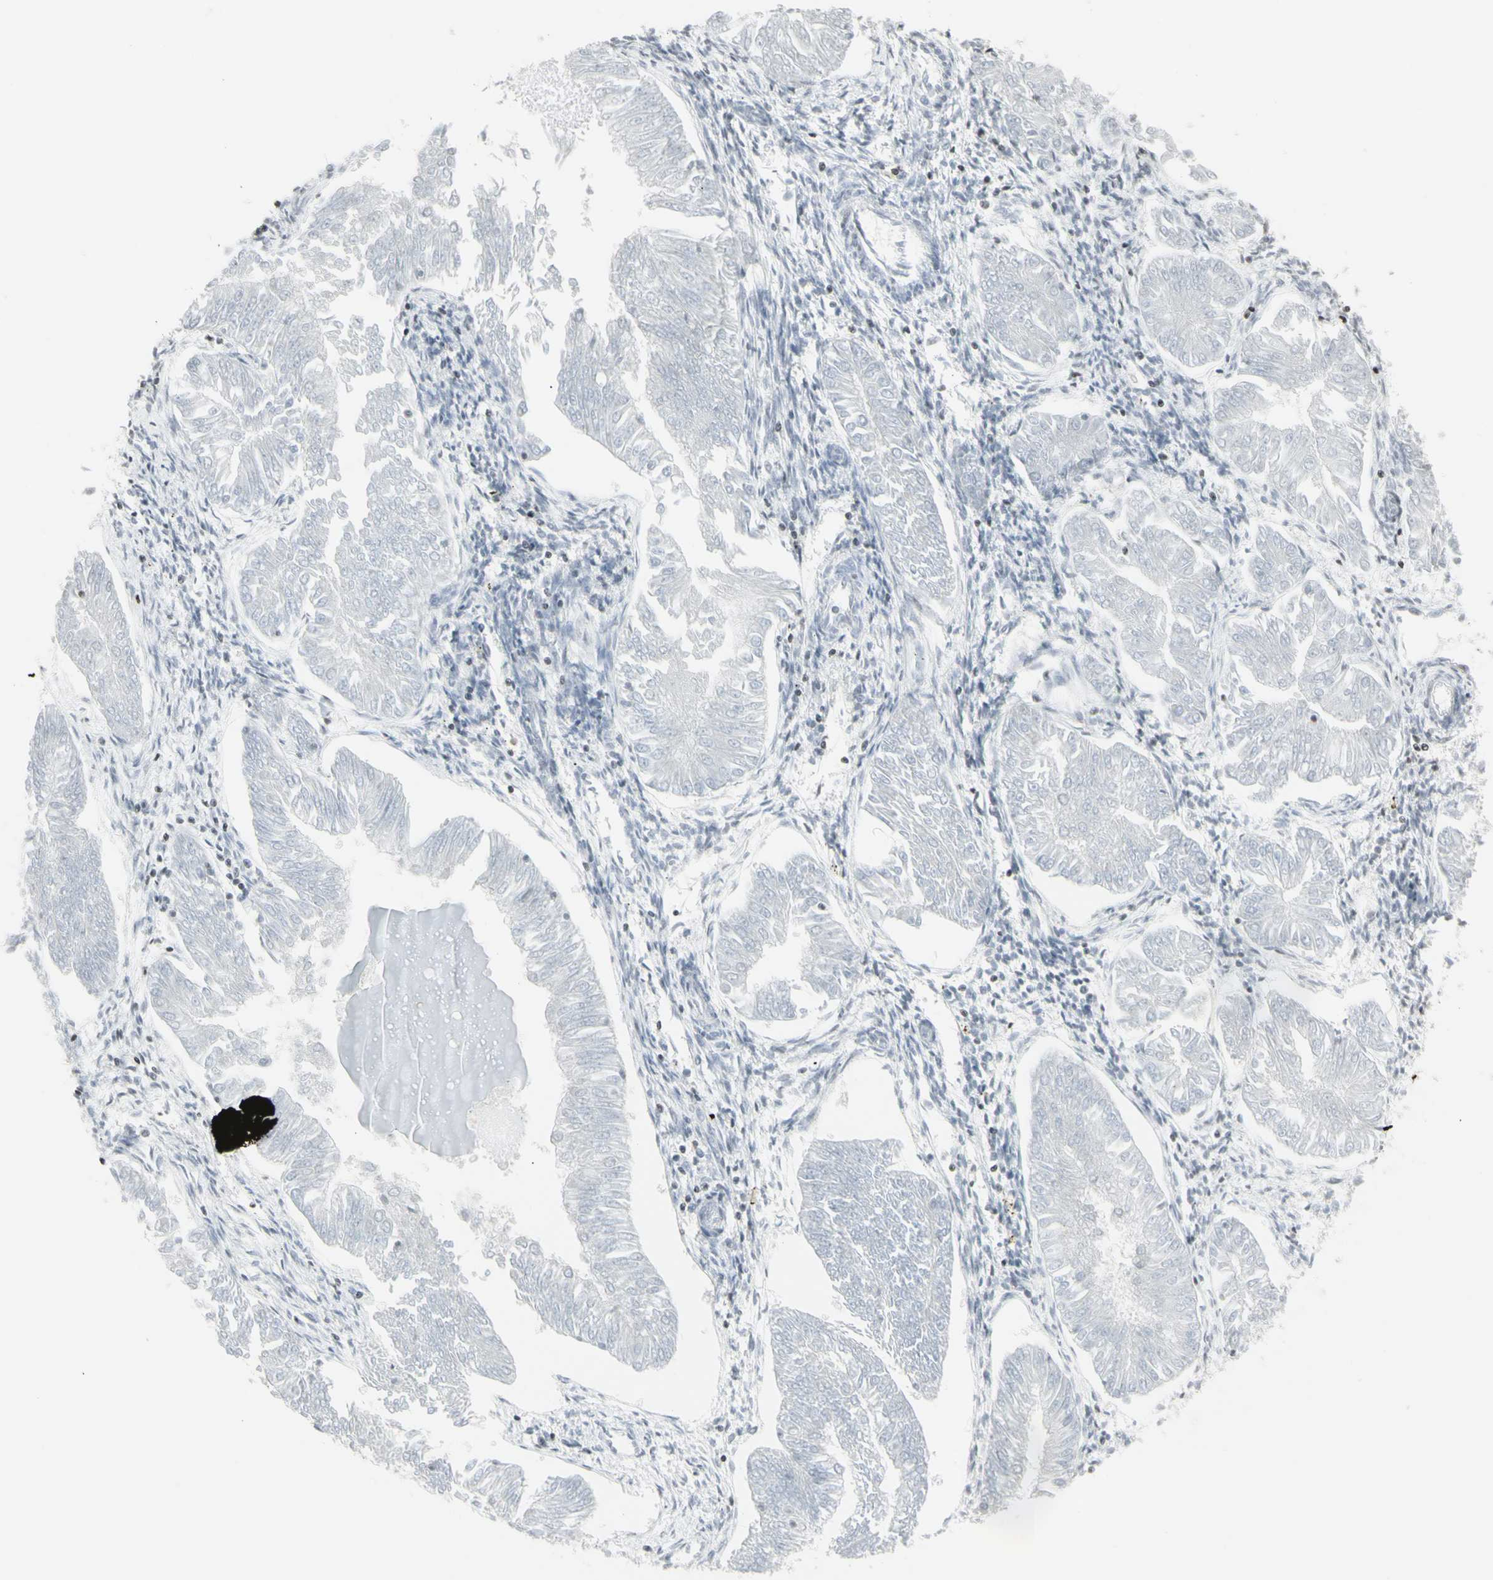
{"staining": {"intensity": "negative", "quantity": "none", "location": "none"}, "tissue": "endometrial cancer", "cell_type": "Tumor cells", "image_type": "cancer", "snomed": [{"axis": "morphology", "description": "Adenocarcinoma, NOS"}, {"axis": "topography", "description": "Endometrium"}], "caption": "A high-resolution image shows immunohistochemistry (IHC) staining of adenocarcinoma (endometrial), which displays no significant positivity in tumor cells.", "gene": "MUC5AC", "patient": {"sex": "female", "age": 53}}